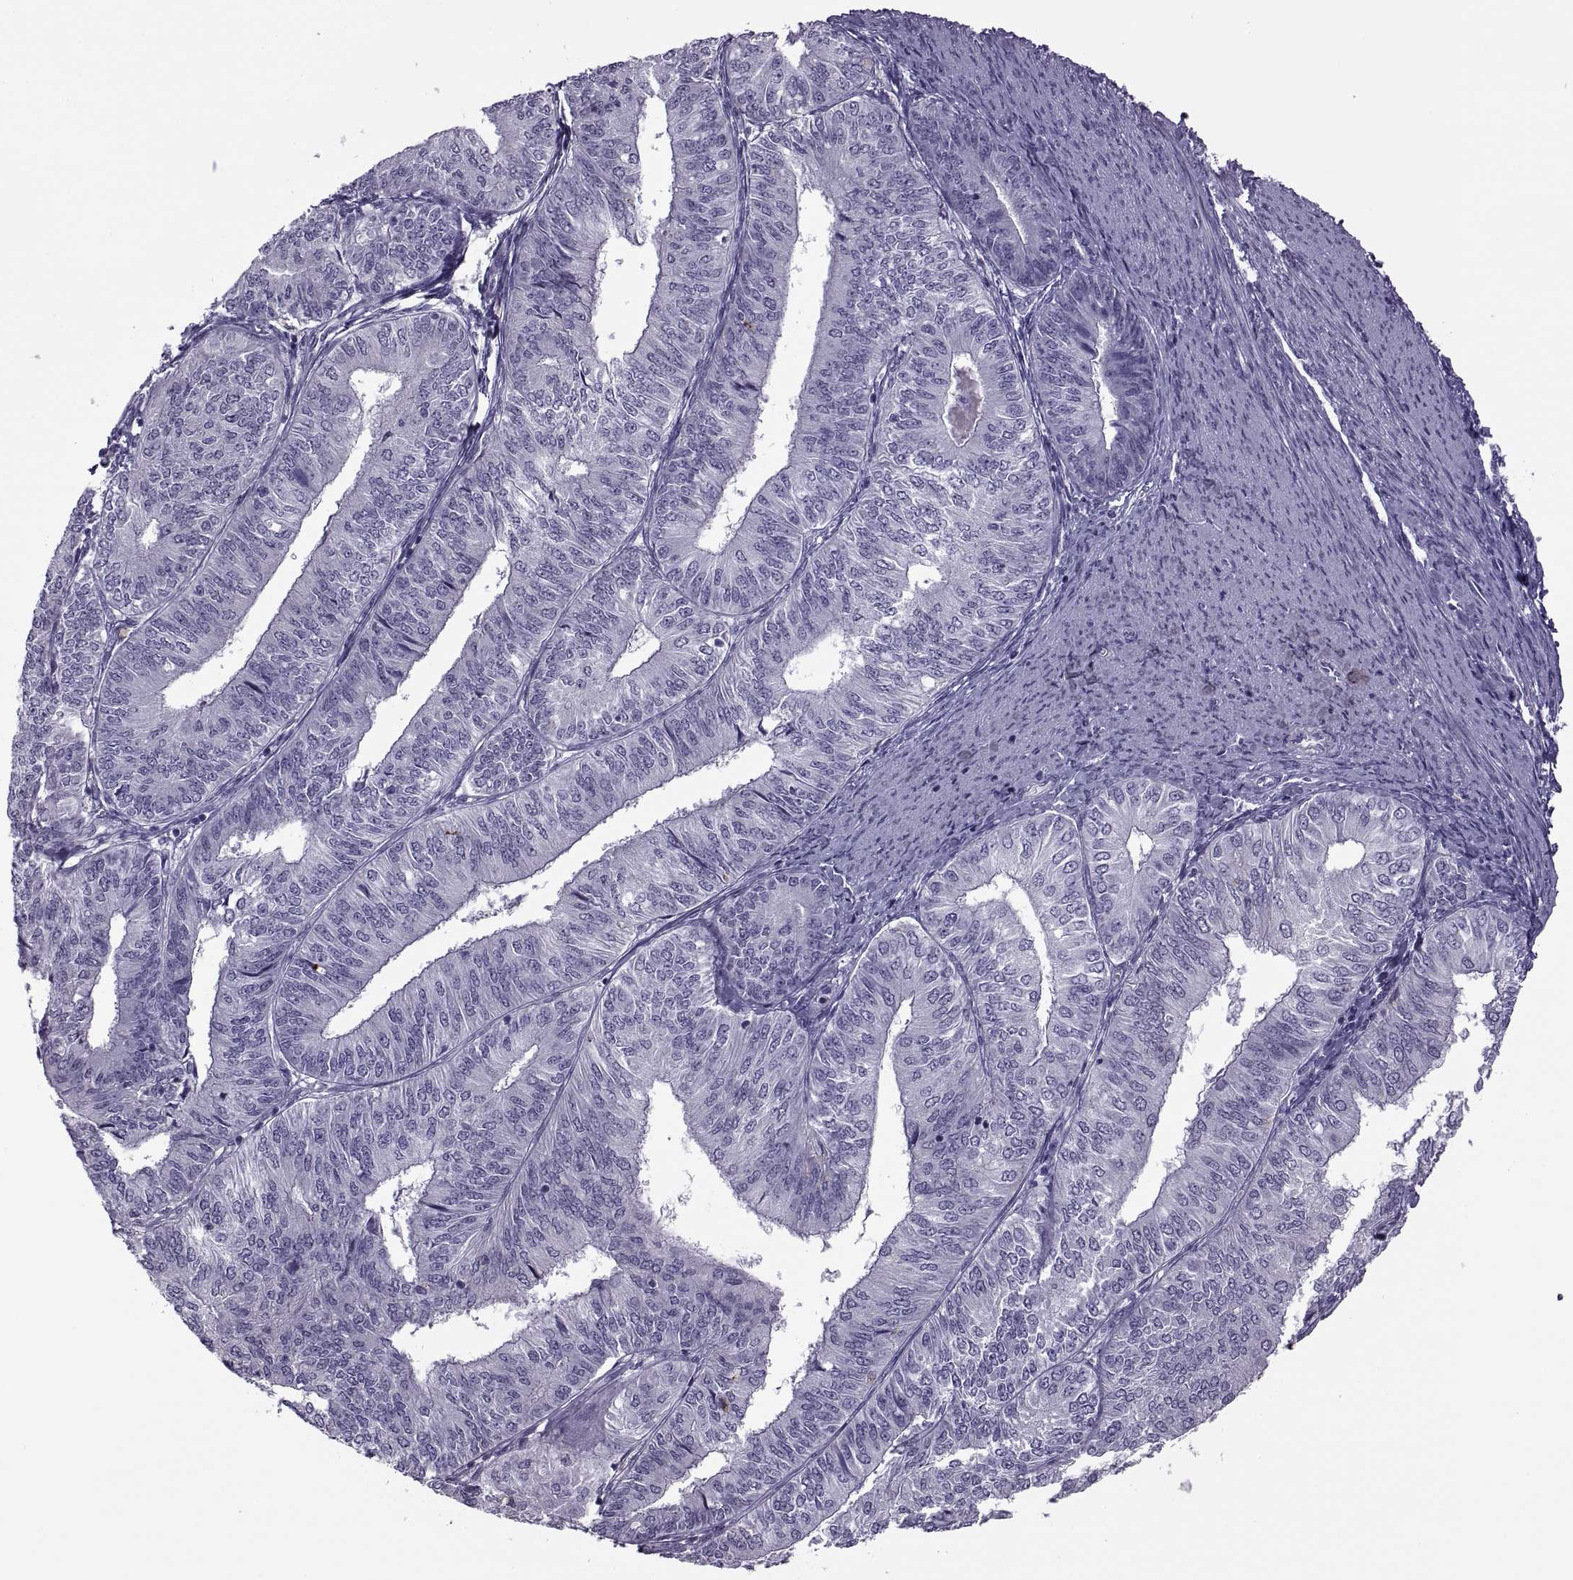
{"staining": {"intensity": "negative", "quantity": "none", "location": "none"}, "tissue": "endometrial cancer", "cell_type": "Tumor cells", "image_type": "cancer", "snomed": [{"axis": "morphology", "description": "Adenocarcinoma, NOS"}, {"axis": "topography", "description": "Endometrium"}], "caption": "High magnification brightfield microscopy of endometrial adenocarcinoma stained with DAB (brown) and counterstained with hematoxylin (blue): tumor cells show no significant expression.", "gene": "RSPH6A", "patient": {"sex": "female", "age": 58}}